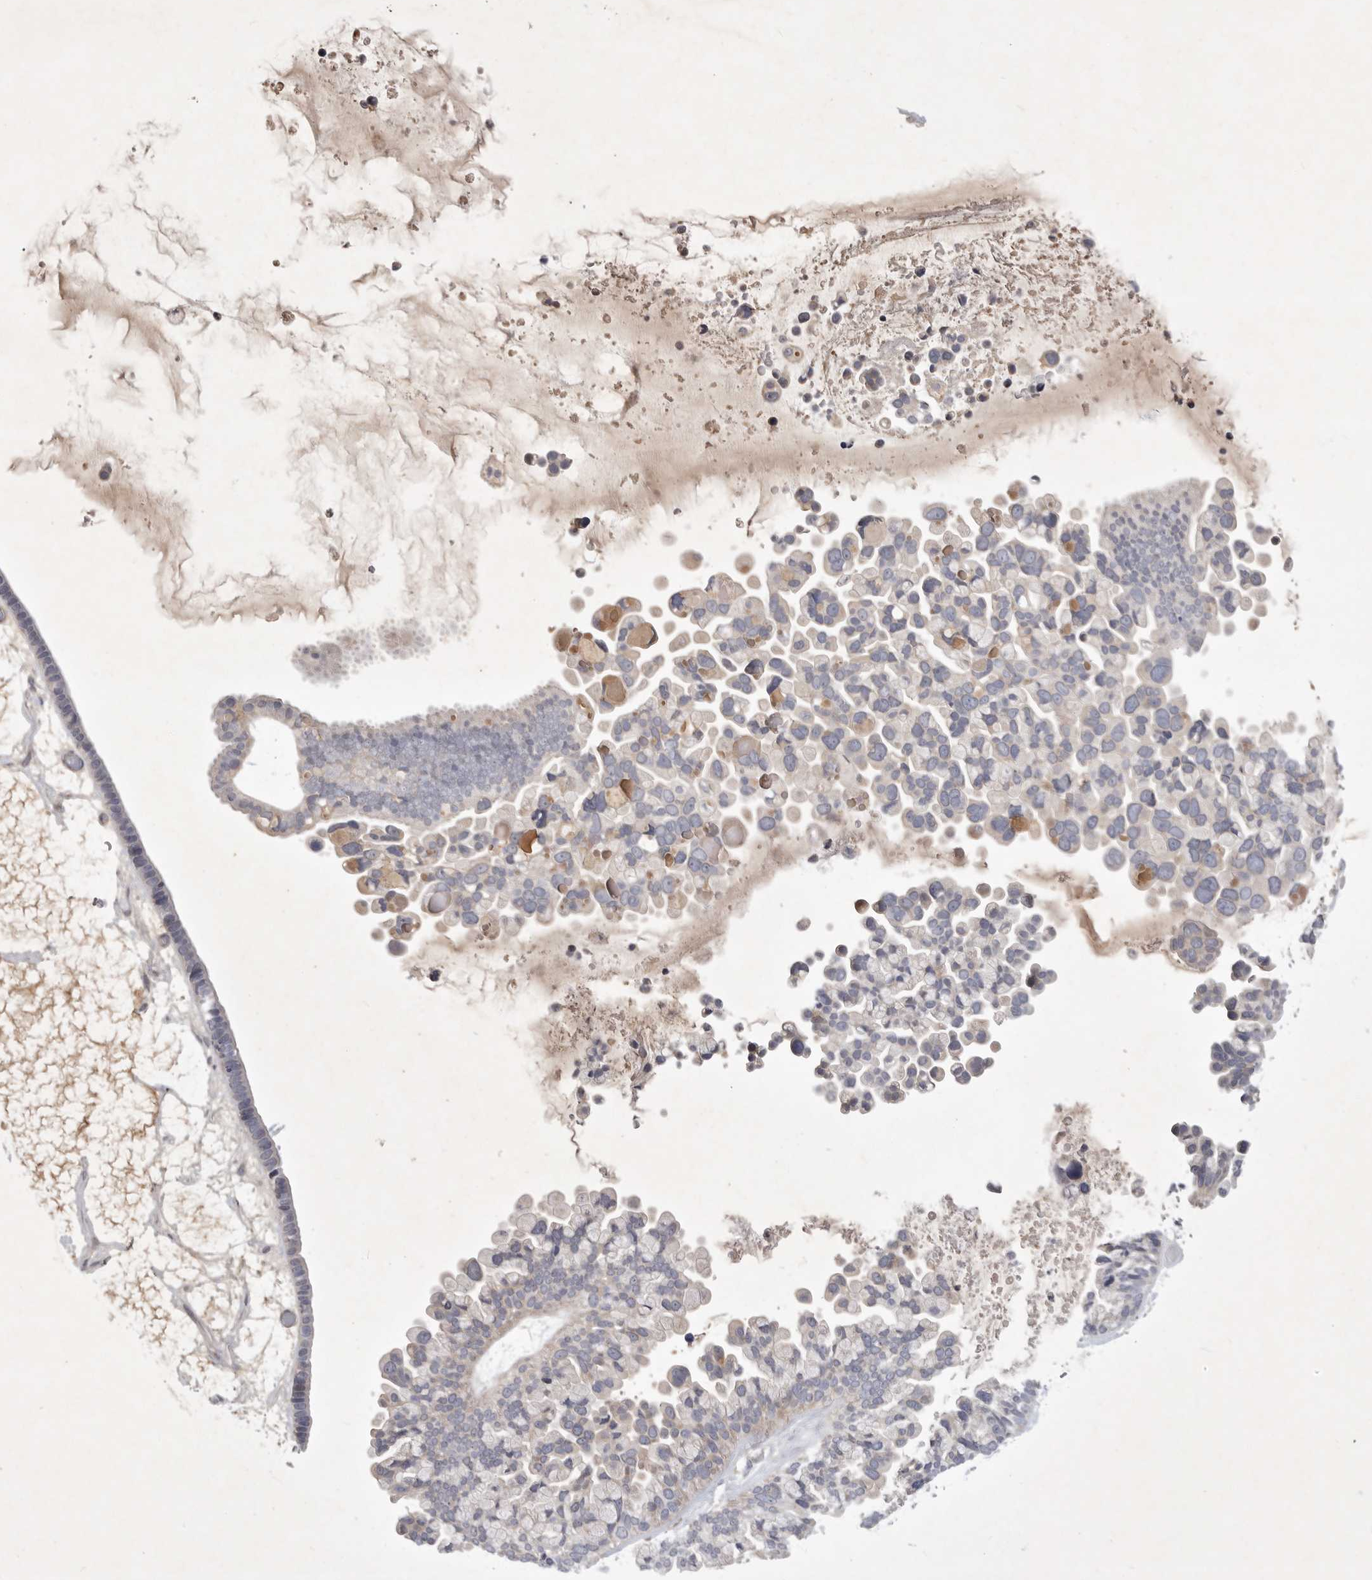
{"staining": {"intensity": "weak", "quantity": "<25%", "location": "cytoplasmic/membranous"}, "tissue": "ovarian cancer", "cell_type": "Tumor cells", "image_type": "cancer", "snomed": [{"axis": "morphology", "description": "Cystadenocarcinoma, serous, NOS"}, {"axis": "topography", "description": "Ovary"}], "caption": "Protein analysis of ovarian cancer (serous cystadenocarcinoma) reveals no significant positivity in tumor cells.", "gene": "ITGAD", "patient": {"sex": "female", "age": 56}}